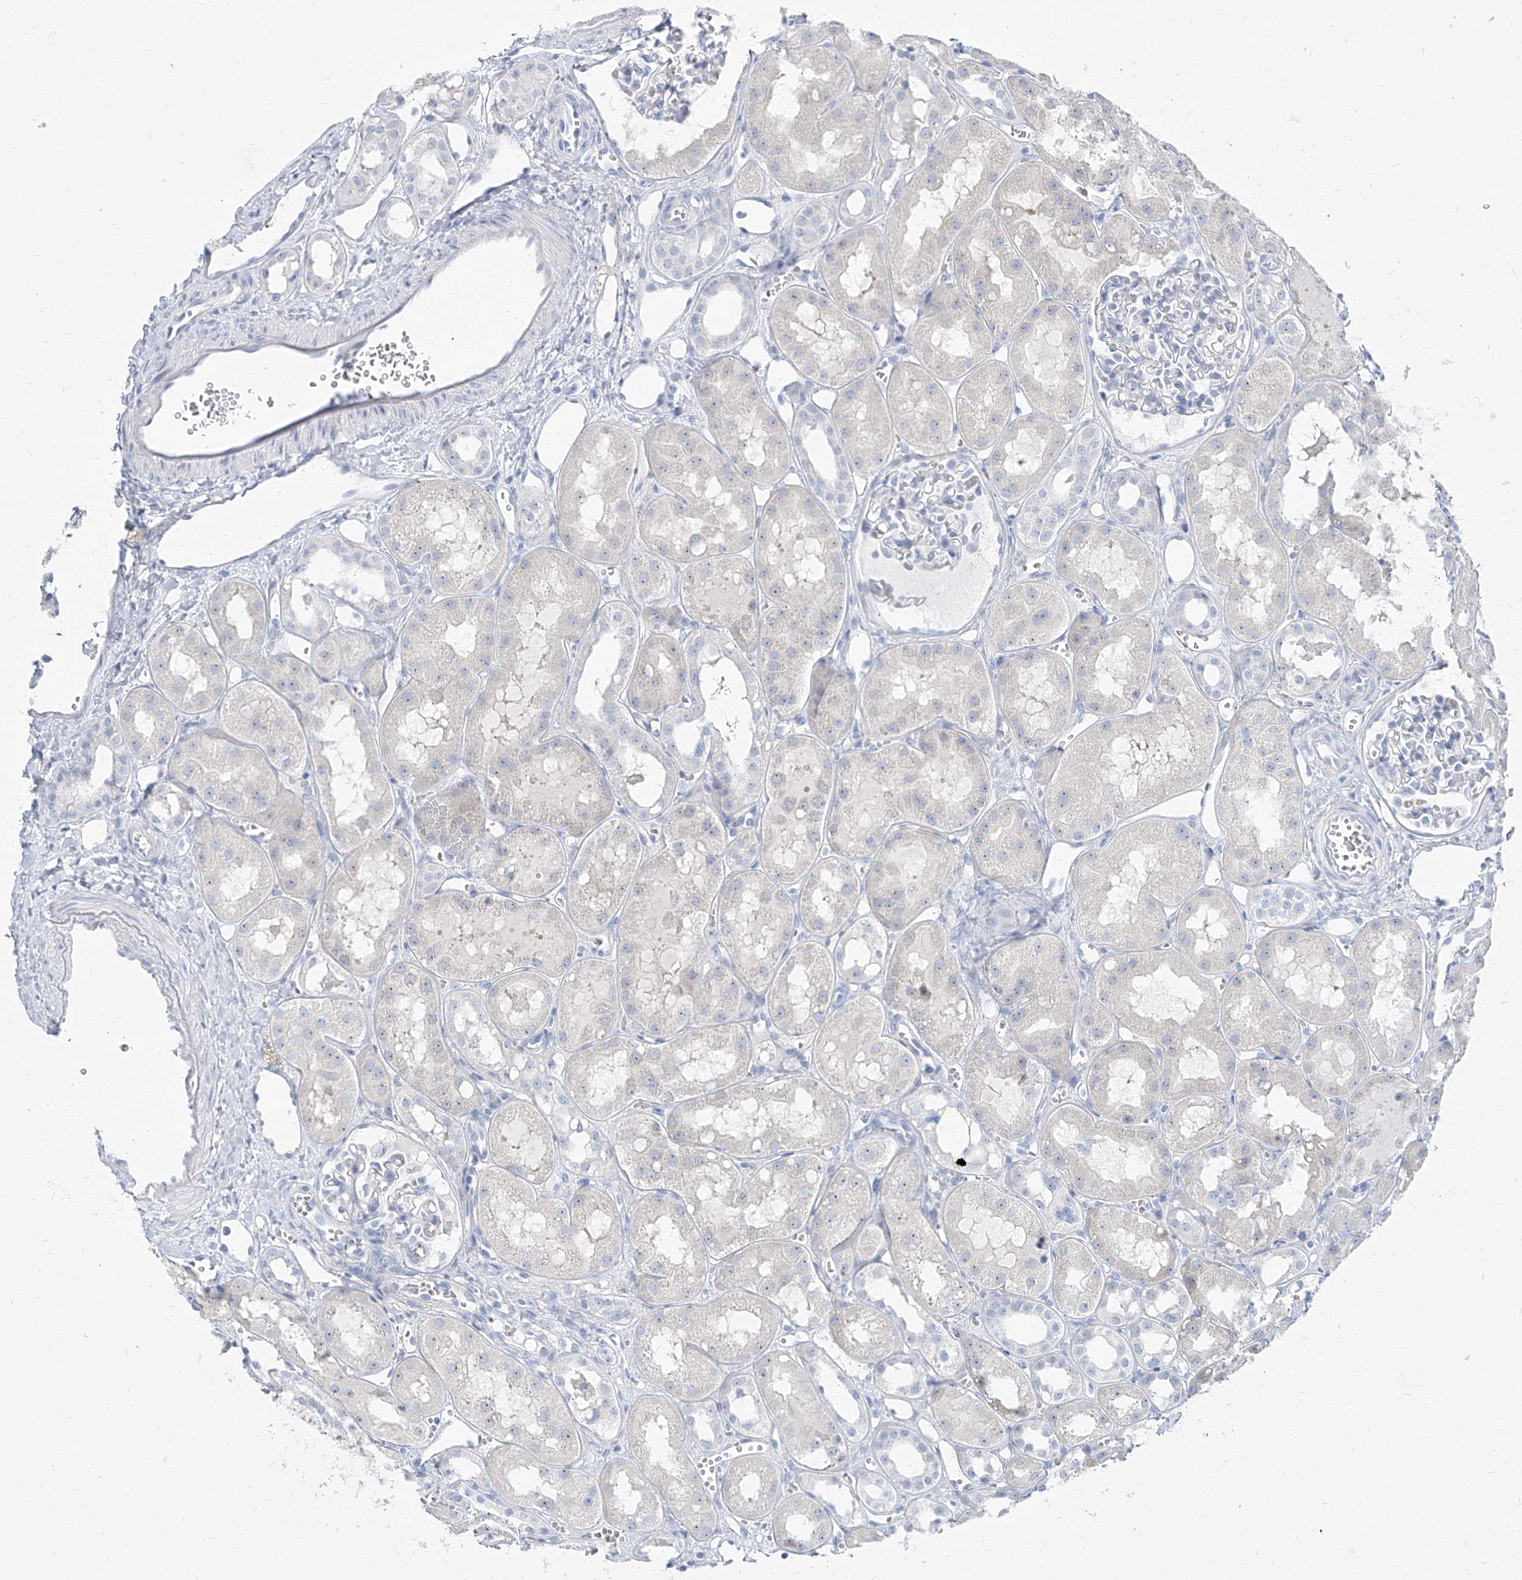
{"staining": {"intensity": "negative", "quantity": "none", "location": "none"}, "tissue": "kidney", "cell_type": "Cells in glomeruli", "image_type": "normal", "snomed": [{"axis": "morphology", "description": "Normal tissue, NOS"}, {"axis": "topography", "description": "Kidney"}], "caption": "The histopathology image reveals no significant staining in cells in glomeruli of kidney.", "gene": "TXLNB", "patient": {"sex": "male", "age": 16}}